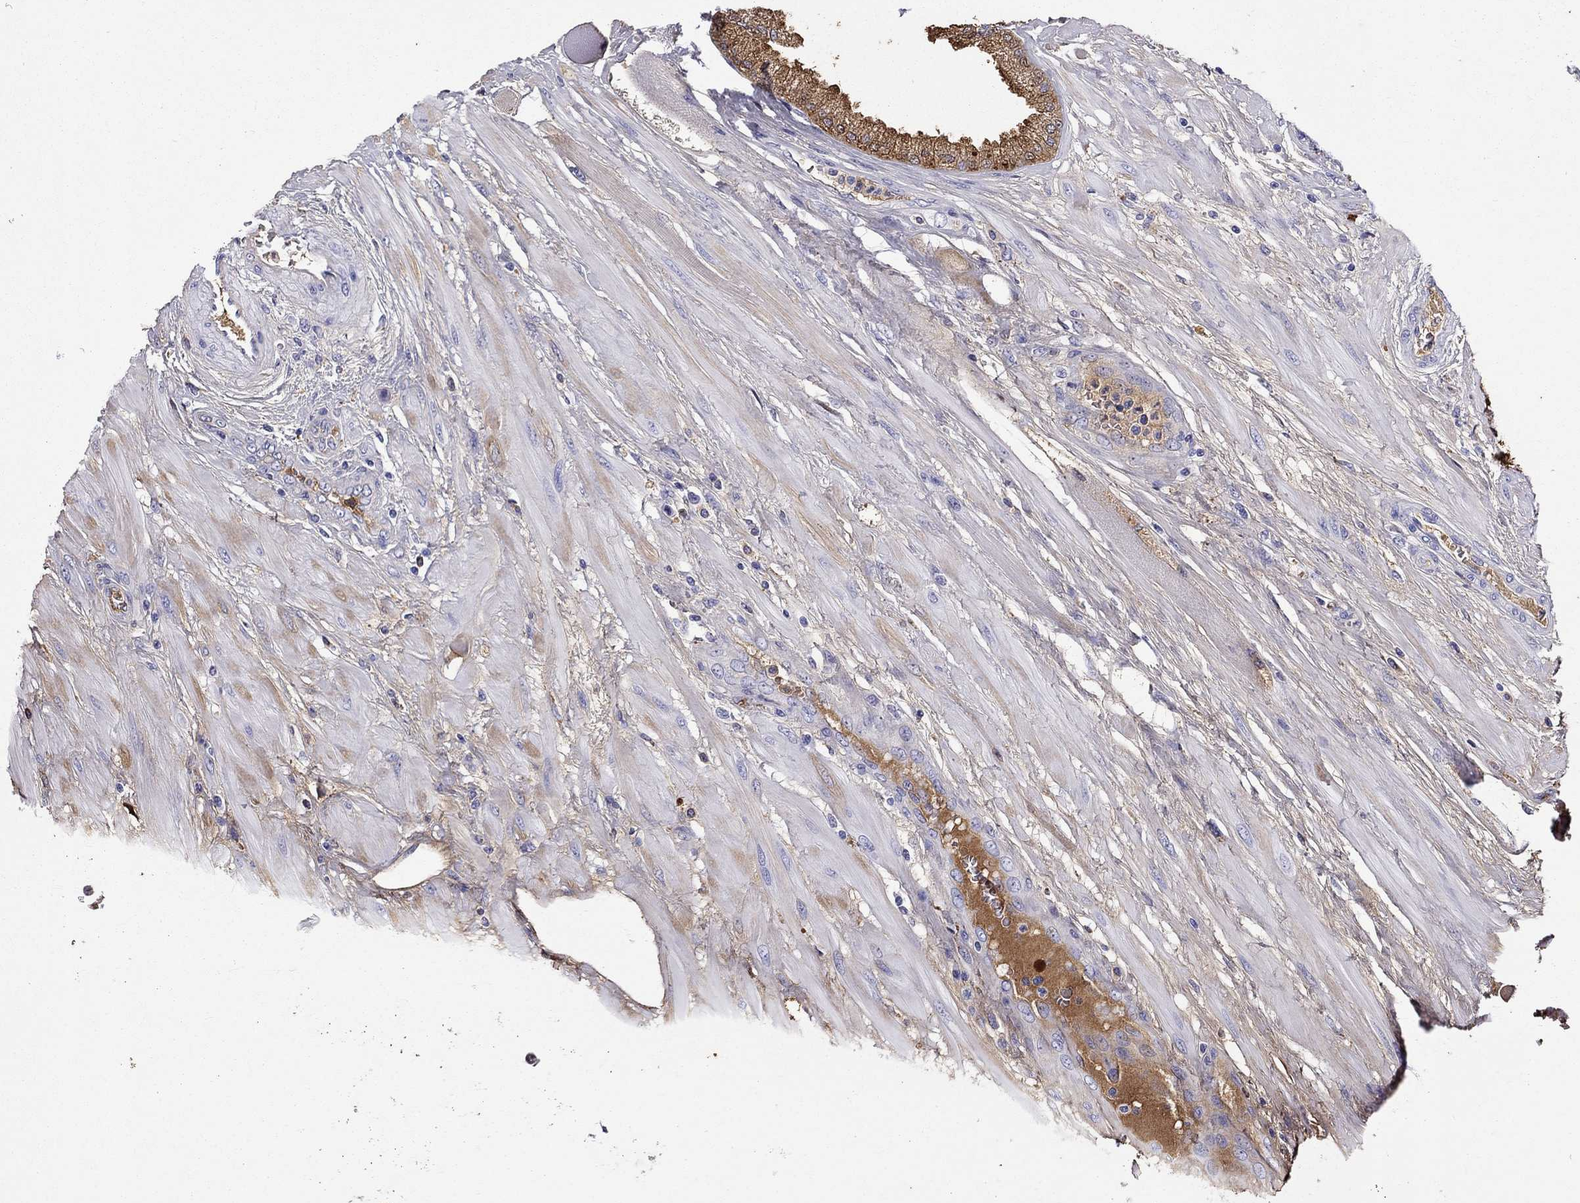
{"staining": {"intensity": "moderate", "quantity": "<25%", "location": "cytoplasmic/membranous"}, "tissue": "prostate cancer", "cell_type": "Tumor cells", "image_type": "cancer", "snomed": [{"axis": "morphology", "description": "Adenocarcinoma, Low grade"}, {"axis": "topography", "description": "Prostate"}], "caption": "Approximately <25% of tumor cells in prostate cancer demonstrate moderate cytoplasmic/membranous protein staining as visualized by brown immunohistochemical staining.", "gene": "SERPINA3", "patient": {"sex": "male", "age": 55}}